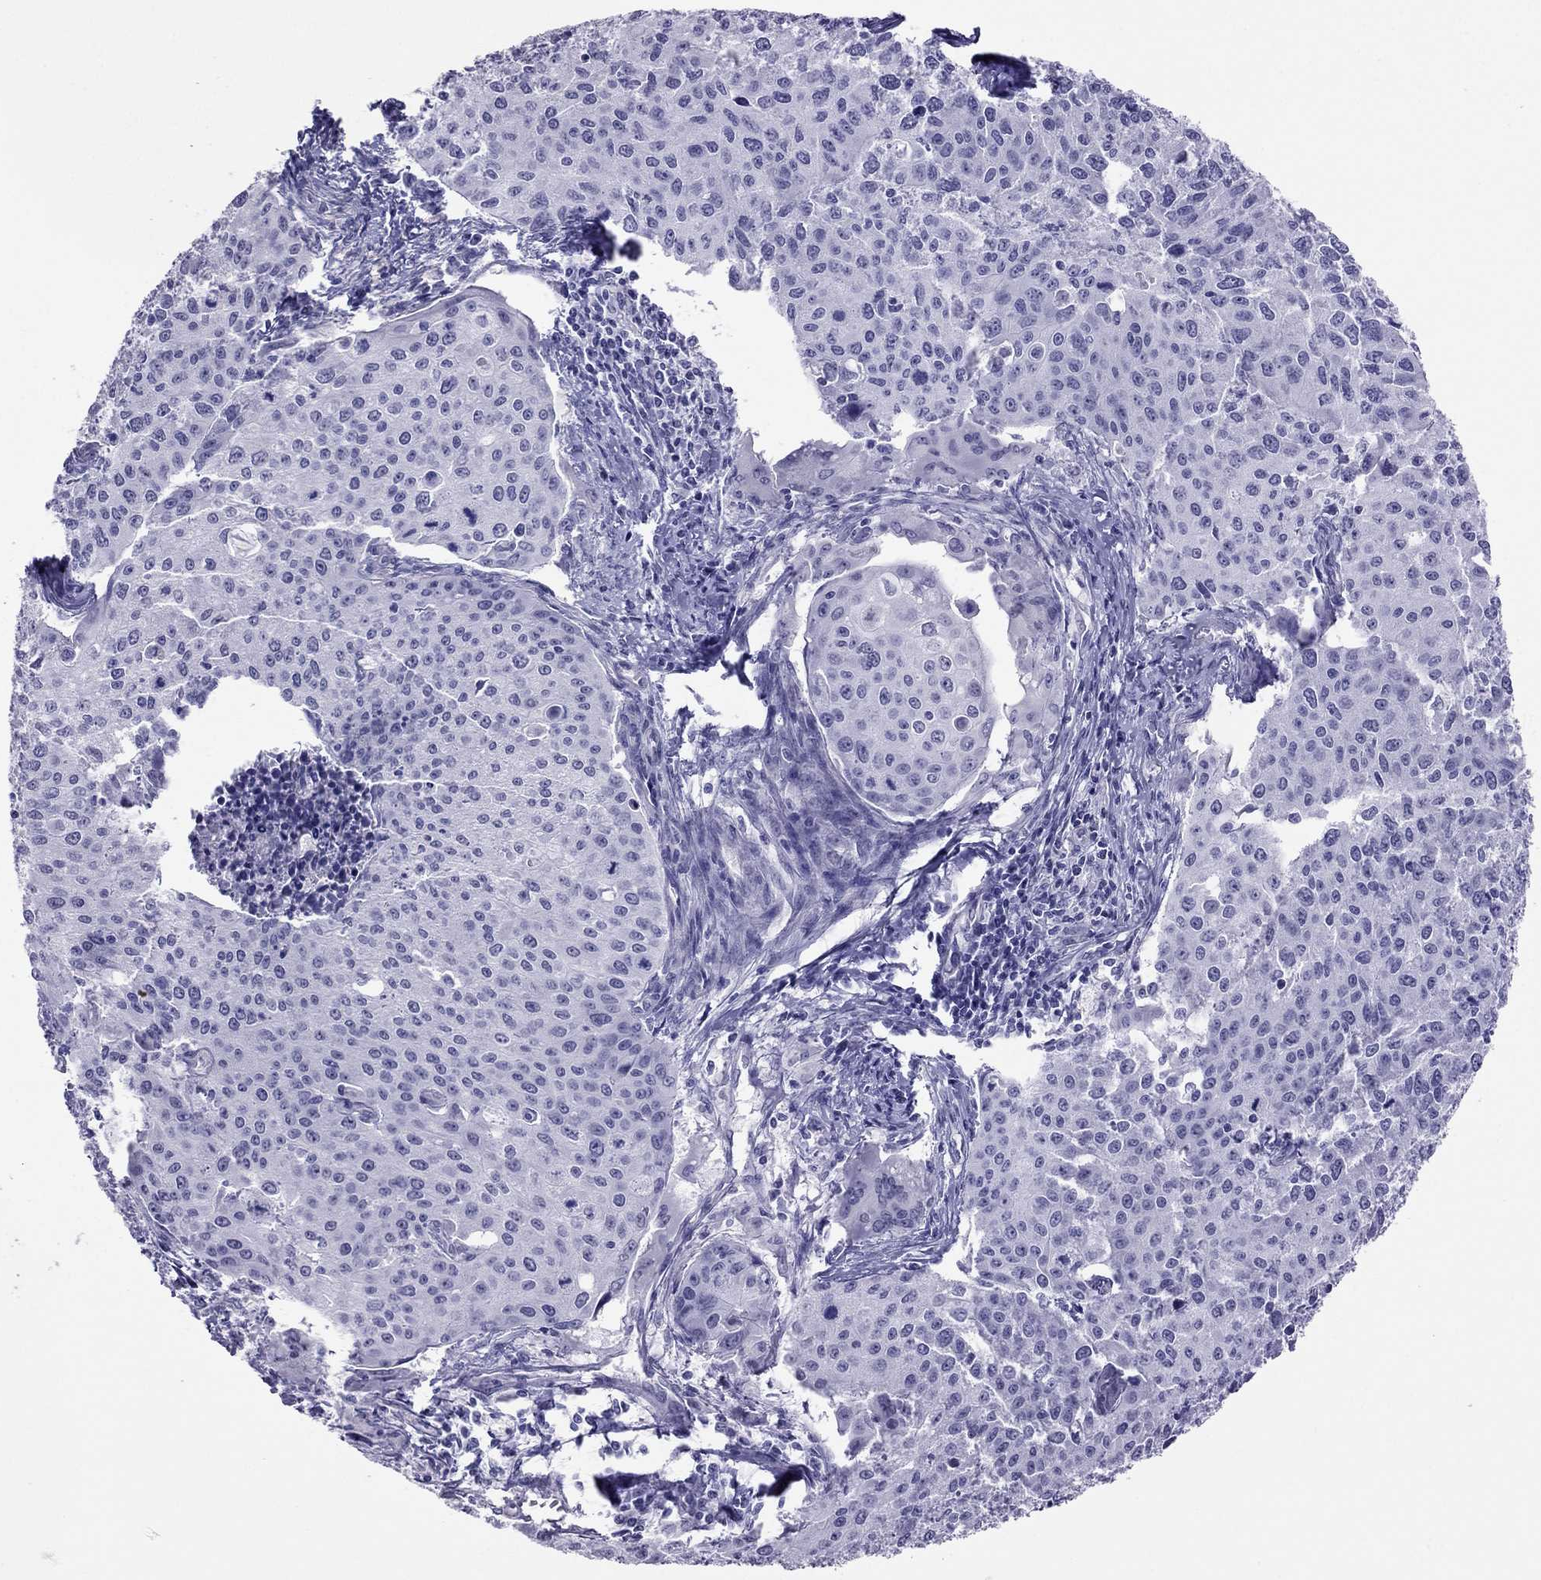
{"staining": {"intensity": "negative", "quantity": "none", "location": "none"}, "tissue": "cervical cancer", "cell_type": "Tumor cells", "image_type": "cancer", "snomed": [{"axis": "morphology", "description": "Squamous cell carcinoma, NOS"}, {"axis": "topography", "description": "Cervix"}], "caption": "Immunohistochemistry photomicrograph of cervical cancer (squamous cell carcinoma) stained for a protein (brown), which reveals no expression in tumor cells.", "gene": "CROCC2", "patient": {"sex": "female", "age": 38}}